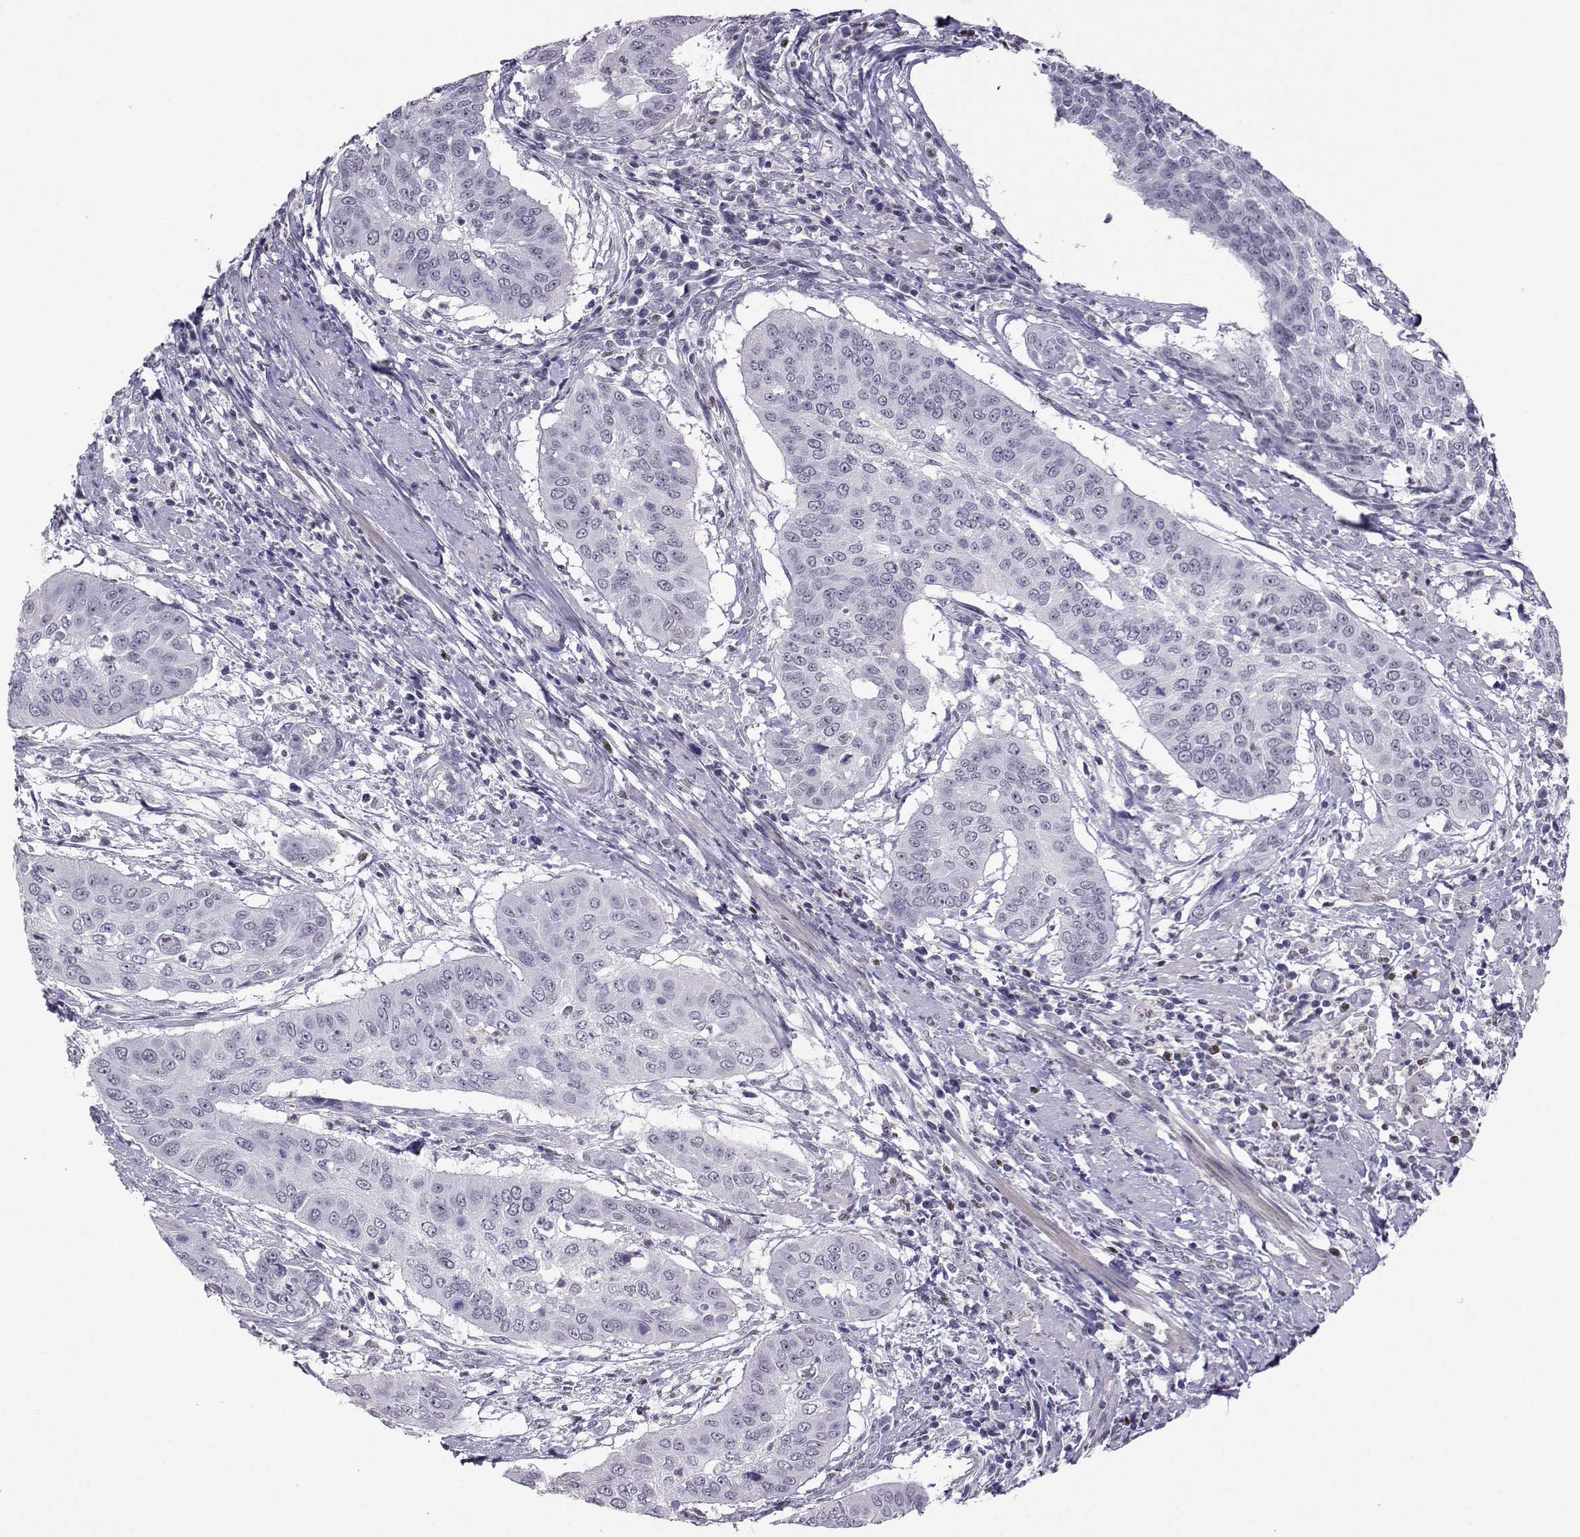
{"staining": {"intensity": "negative", "quantity": "none", "location": "none"}, "tissue": "cervical cancer", "cell_type": "Tumor cells", "image_type": "cancer", "snomed": [{"axis": "morphology", "description": "Squamous cell carcinoma, NOS"}, {"axis": "topography", "description": "Cervix"}], "caption": "This histopathology image is of squamous cell carcinoma (cervical) stained with immunohistochemistry (IHC) to label a protein in brown with the nuclei are counter-stained blue. There is no staining in tumor cells.", "gene": "TEDC2", "patient": {"sex": "female", "age": 39}}